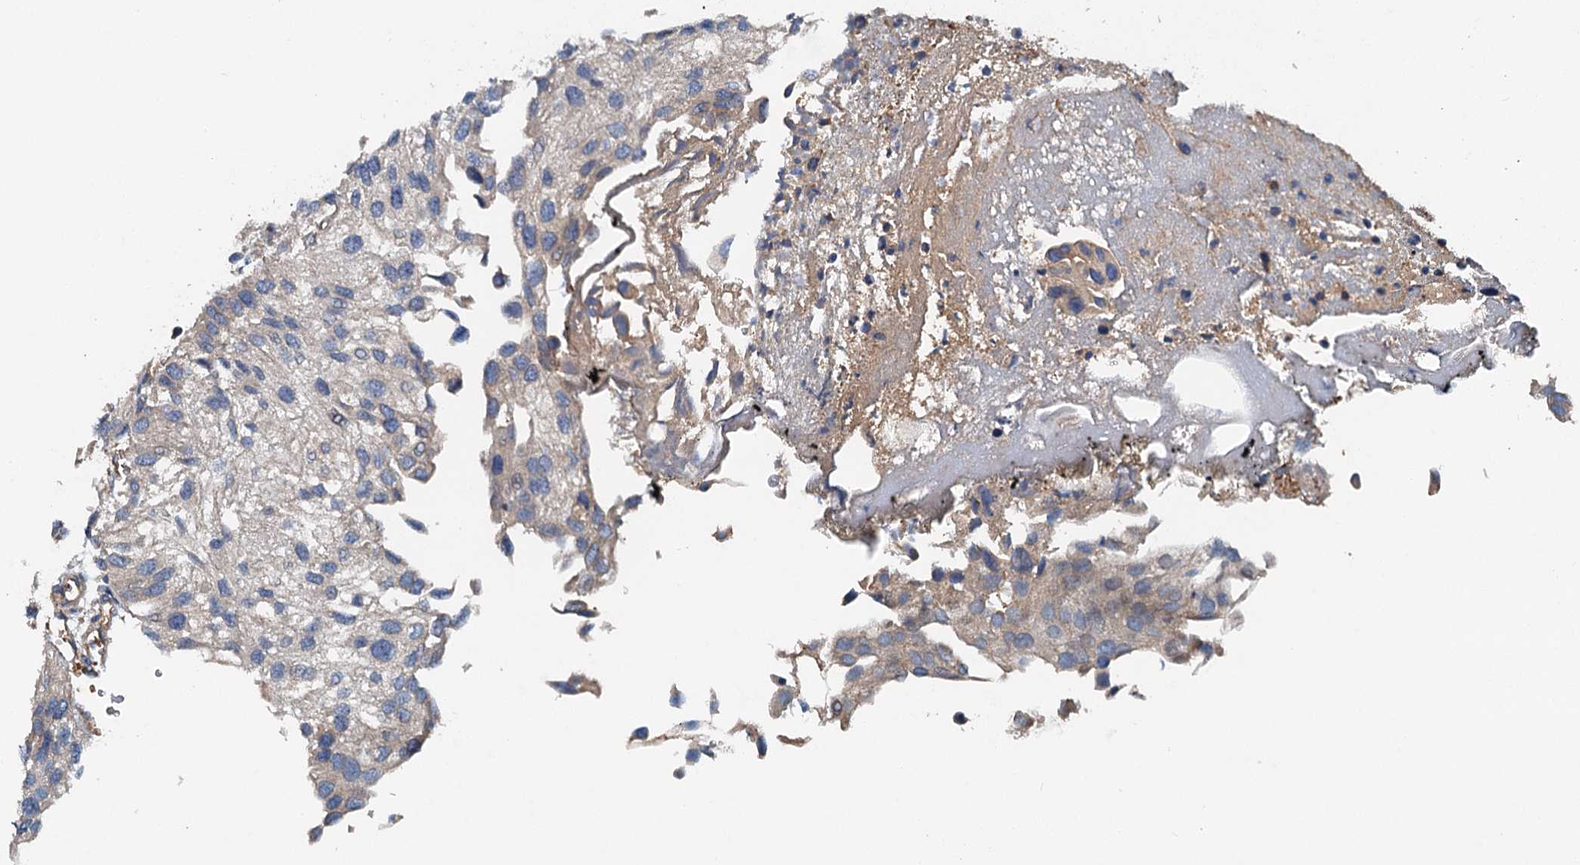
{"staining": {"intensity": "weak", "quantity": "<25%", "location": "cytoplasmic/membranous"}, "tissue": "urothelial cancer", "cell_type": "Tumor cells", "image_type": "cancer", "snomed": [{"axis": "morphology", "description": "Urothelial carcinoma, Low grade"}, {"axis": "topography", "description": "Urinary bladder"}], "caption": "High power microscopy photomicrograph of an immunohistochemistry photomicrograph of urothelial cancer, revealing no significant positivity in tumor cells.", "gene": "ROGDI", "patient": {"sex": "female", "age": 89}}